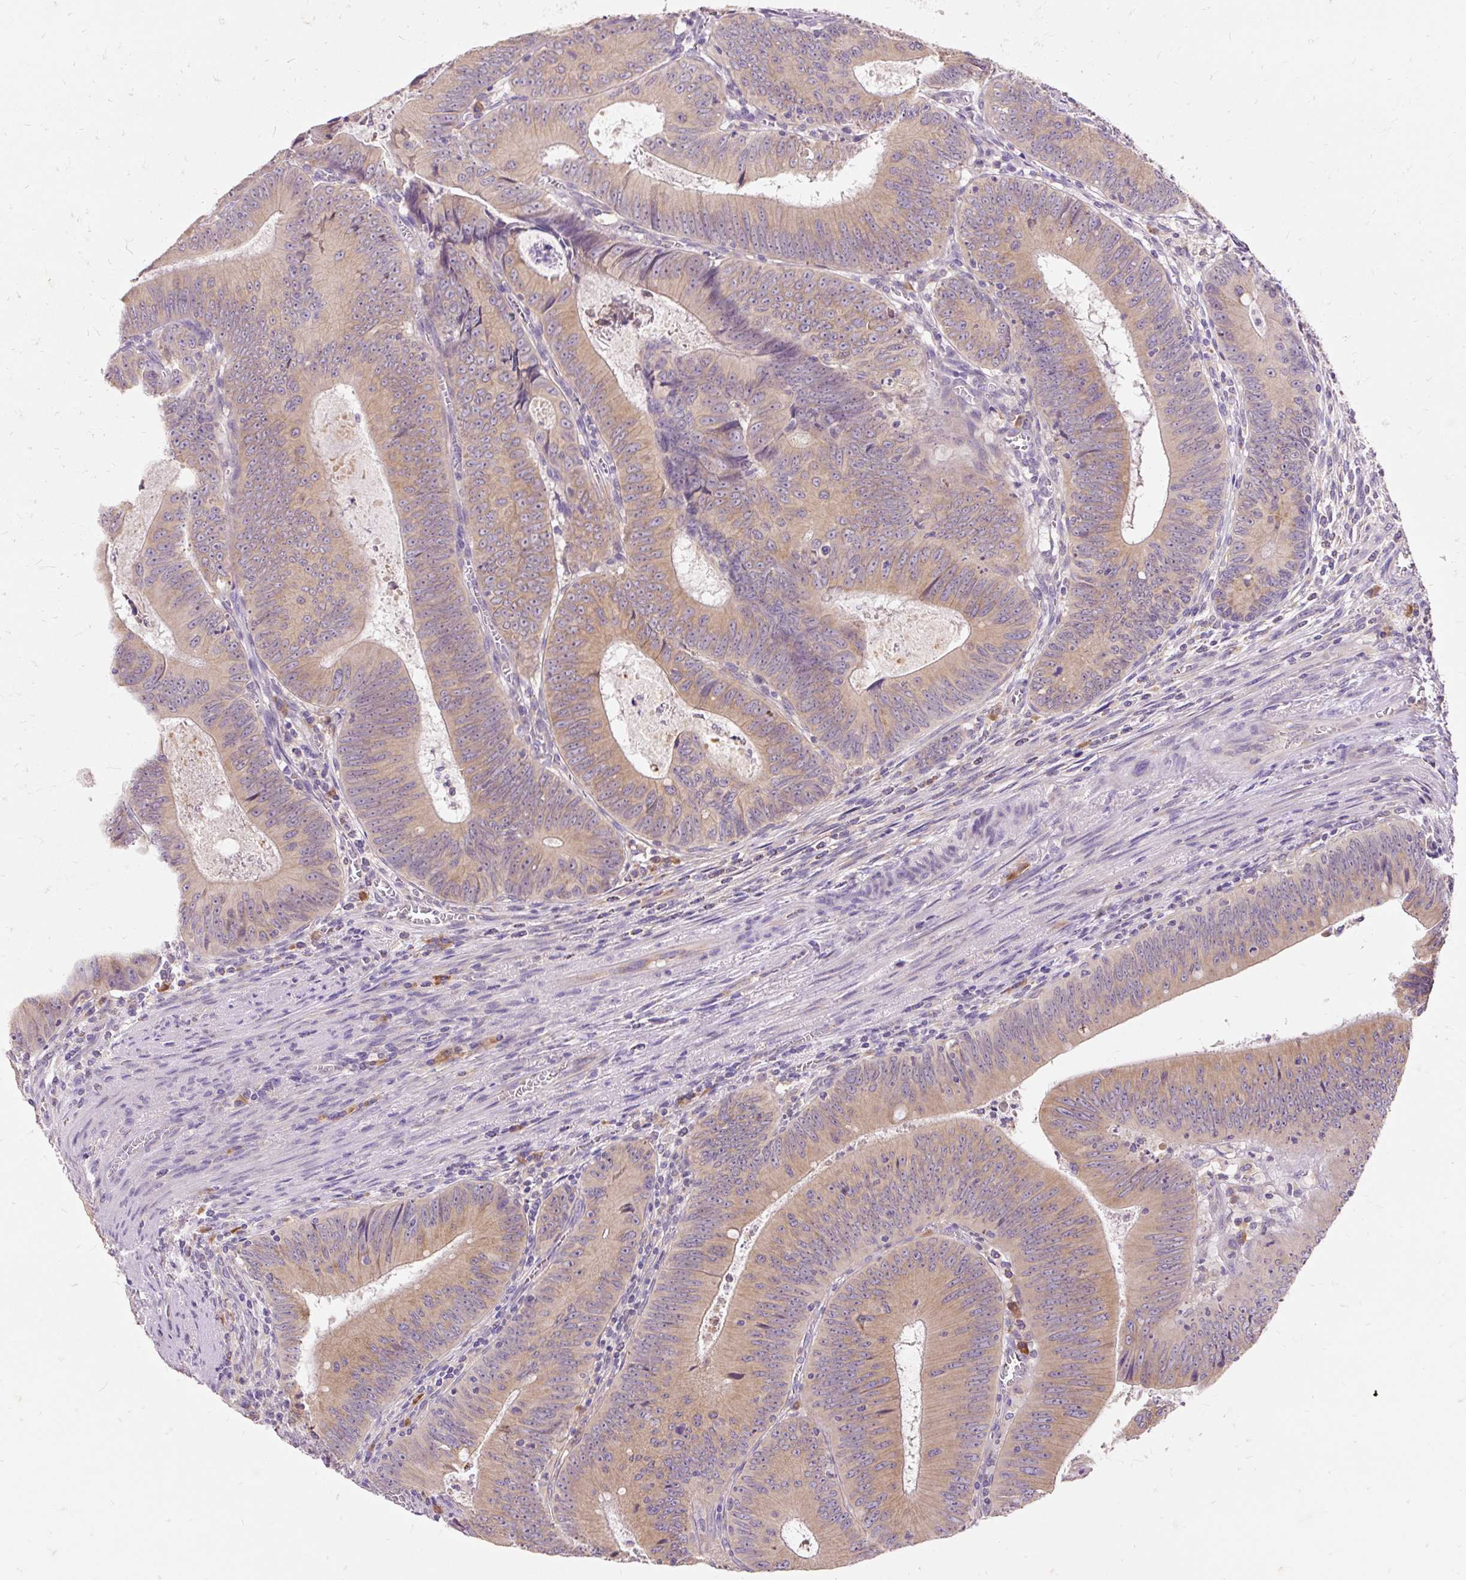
{"staining": {"intensity": "moderate", "quantity": ">75%", "location": "cytoplasmic/membranous"}, "tissue": "colorectal cancer", "cell_type": "Tumor cells", "image_type": "cancer", "snomed": [{"axis": "morphology", "description": "Adenocarcinoma, NOS"}, {"axis": "topography", "description": "Rectum"}], "caption": "An image of human colorectal cancer stained for a protein exhibits moderate cytoplasmic/membranous brown staining in tumor cells.", "gene": "SEC63", "patient": {"sex": "female", "age": 72}}